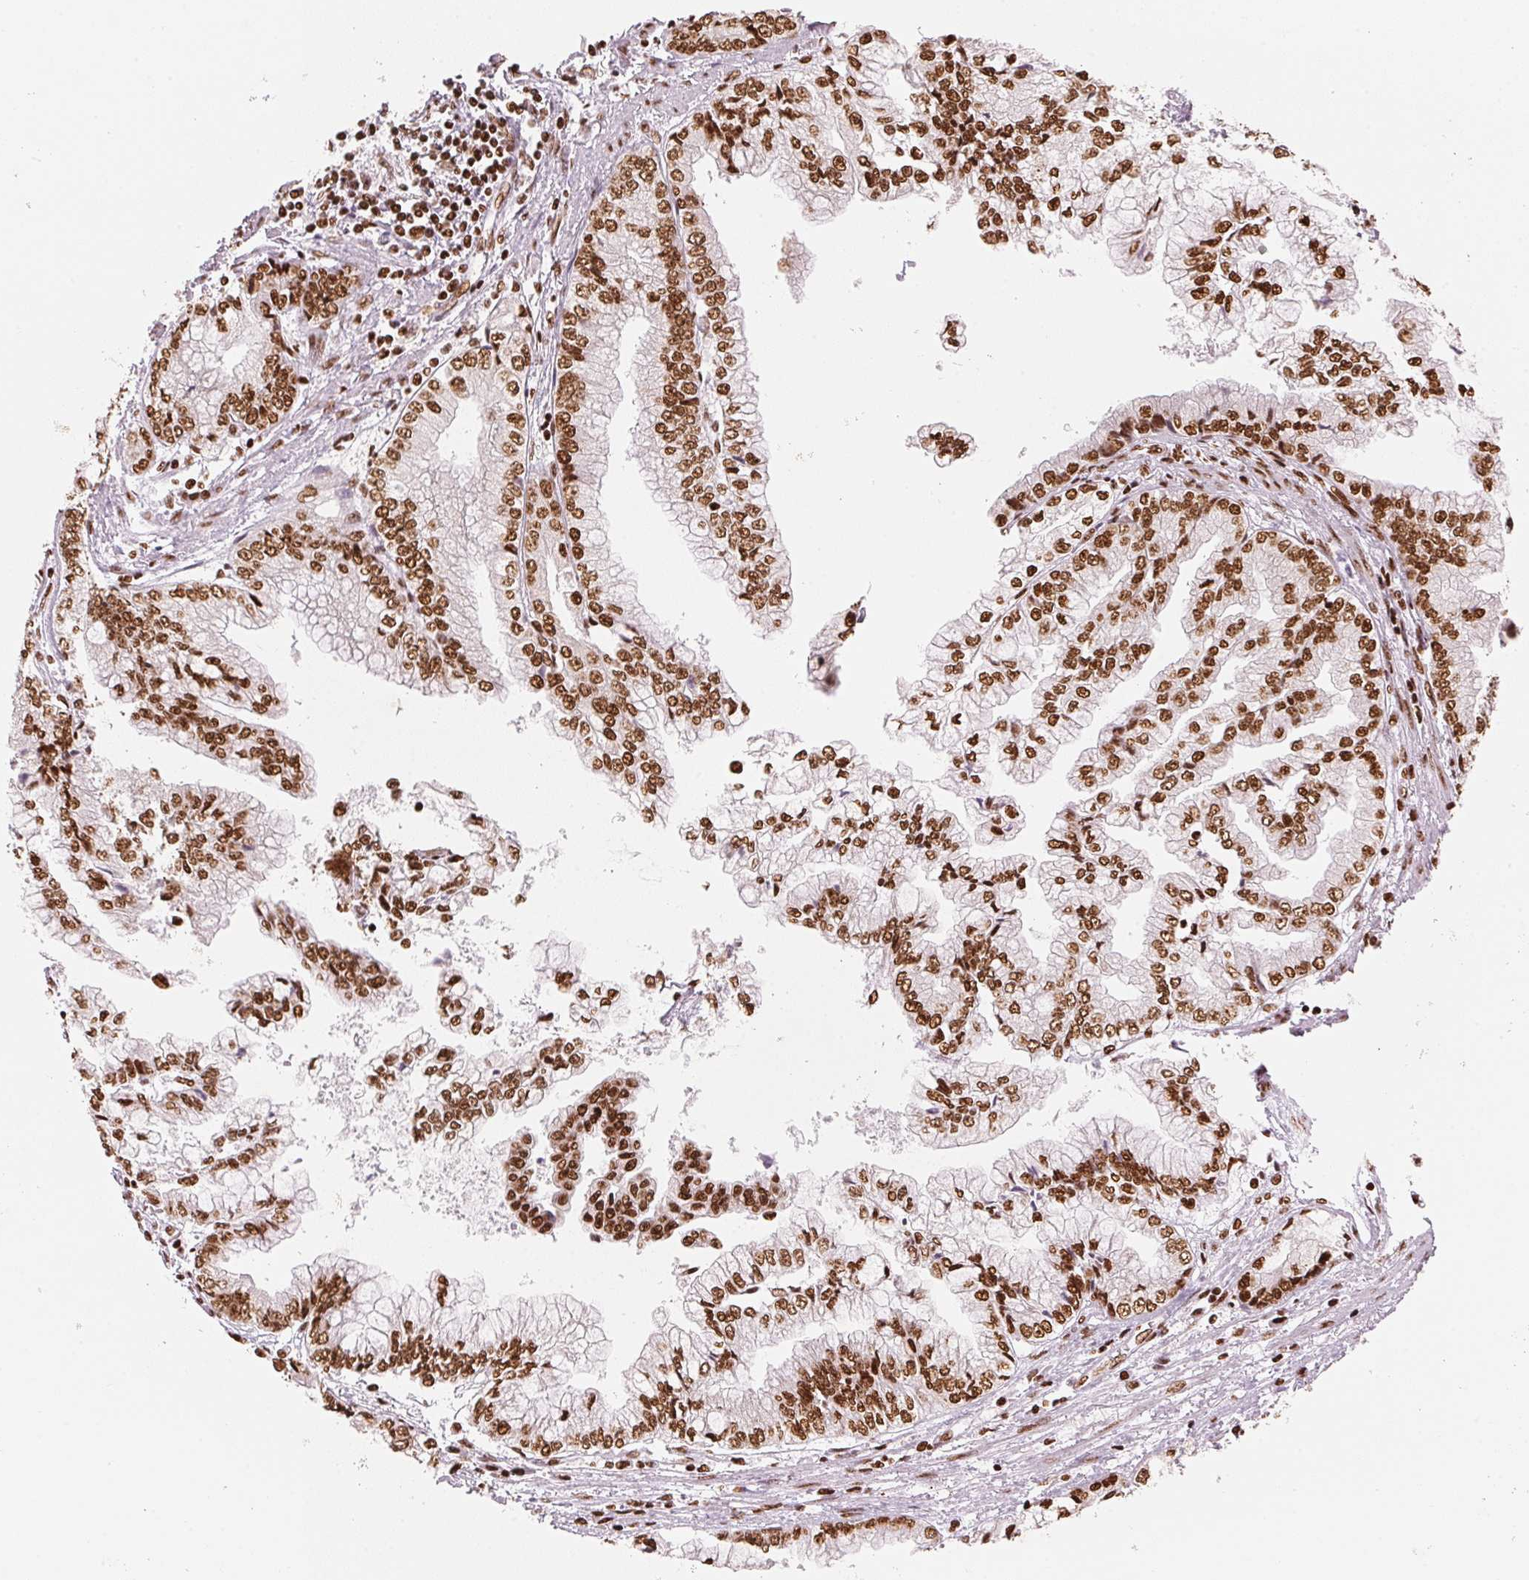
{"staining": {"intensity": "strong", "quantity": ">75%", "location": "nuclear"}, "tissue": "stomach cancer", "cell_type": "Tumor cells", "image_type": "cancer", "snomed": [{"axis": "morphology", "description": "Adenocarcinoma, NOS"}, {"axis": "topography", "description": "Stomach, upper"}], "caption": "Stomach cancer (adenocarcinoma) stained for a protein shows strong nuclear positivity in tumor cells. The protein of interest is shown in brown color, while the nuclei are stained blue.", "gene": "NXF1", "patient": {"sex": "female", "age": 74}}